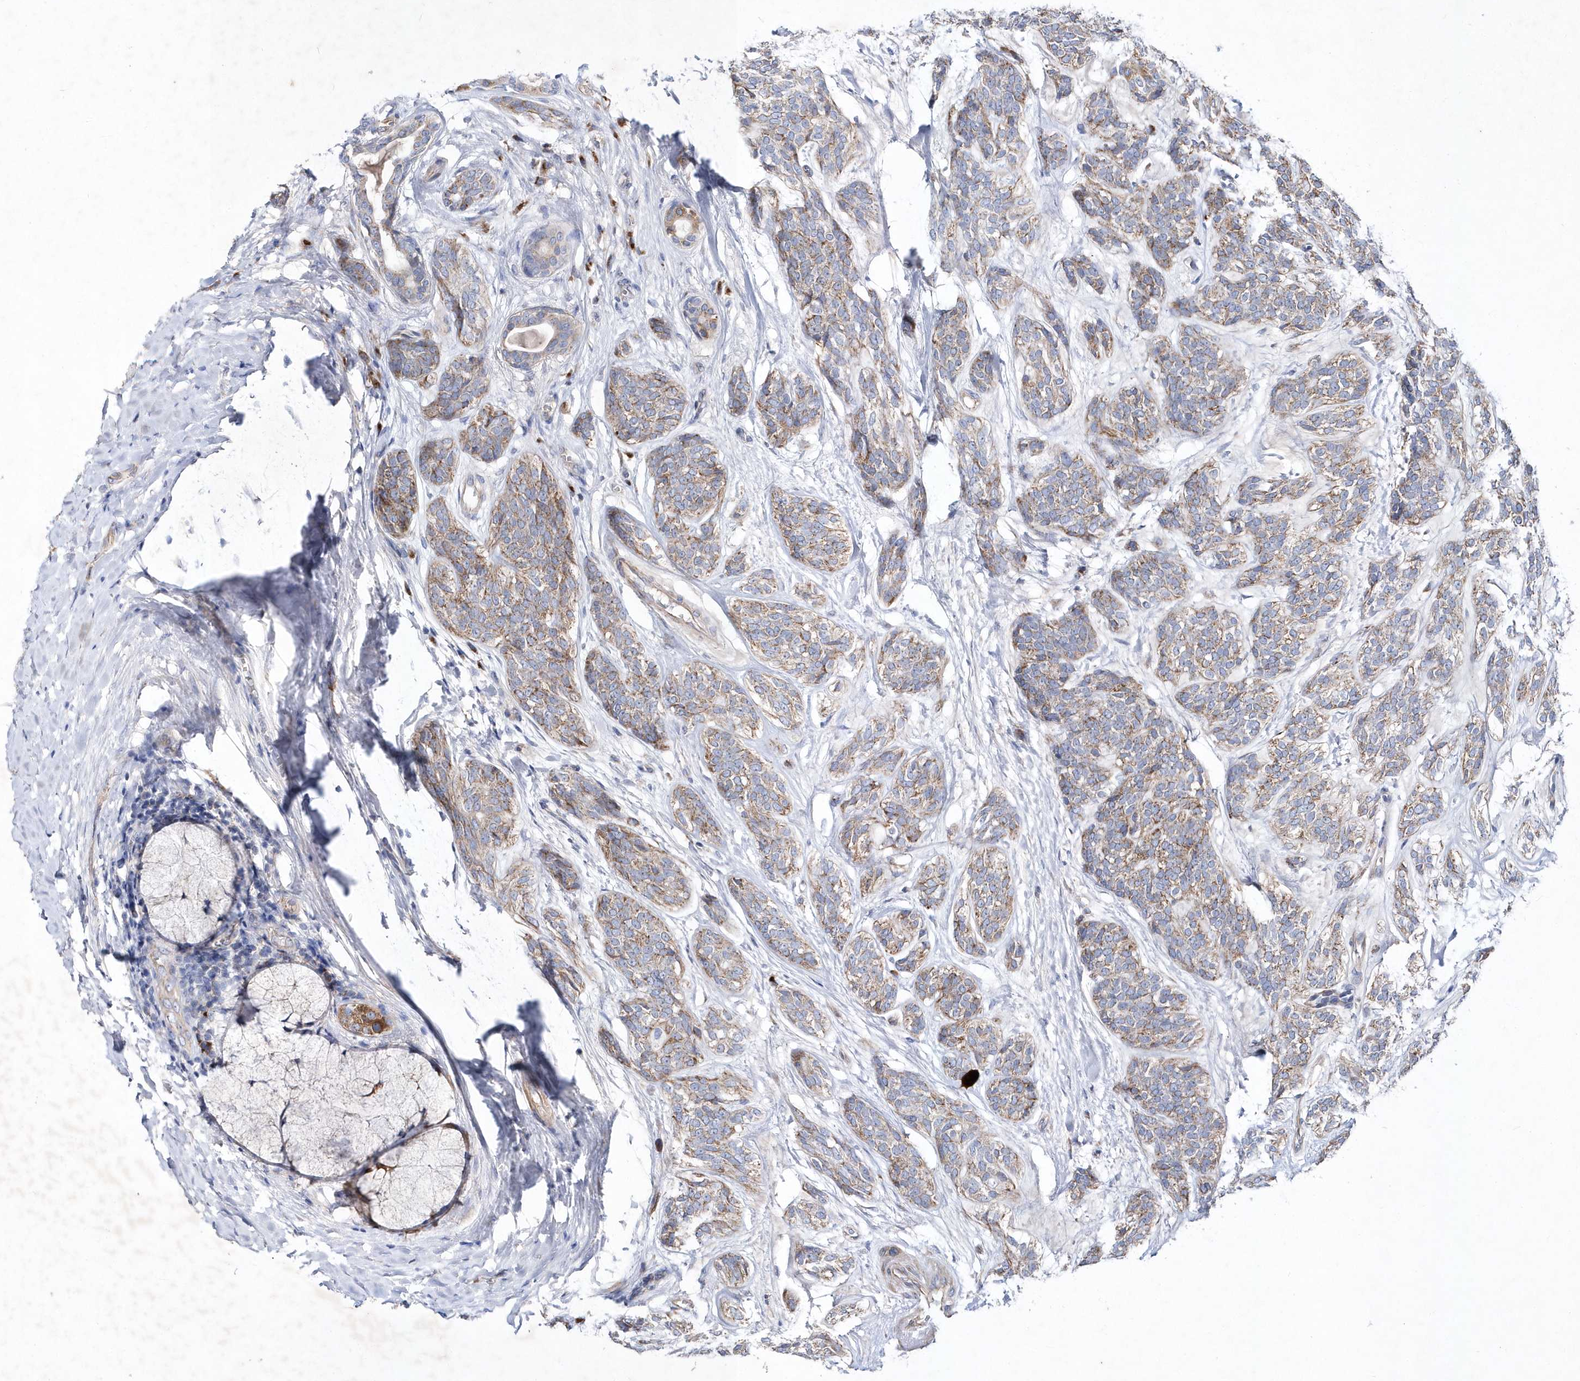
{"staining": {"intensity": "moderate", "quantity": "25%-75%", "location": "cytoplasmic/membranous"}, "tissue": "head and neck cancer", "cell_type": "Tumor cells", "image_type": "cancer", "snomed": [{"axis": "morphology", "description": "Adenocarcinoma, NOS"}, {"axis": "topography", "description": "Head-Neck"}], "caption": "DAB immunohistochemical staining of adenocarcinoma (head and neck) exhibits moderate cytoplasmic/membranous protein expression in approximately 25%-75% of tumor cells.", "gene": "METTL8", "patient": {"sex": "male", "age": 66}}